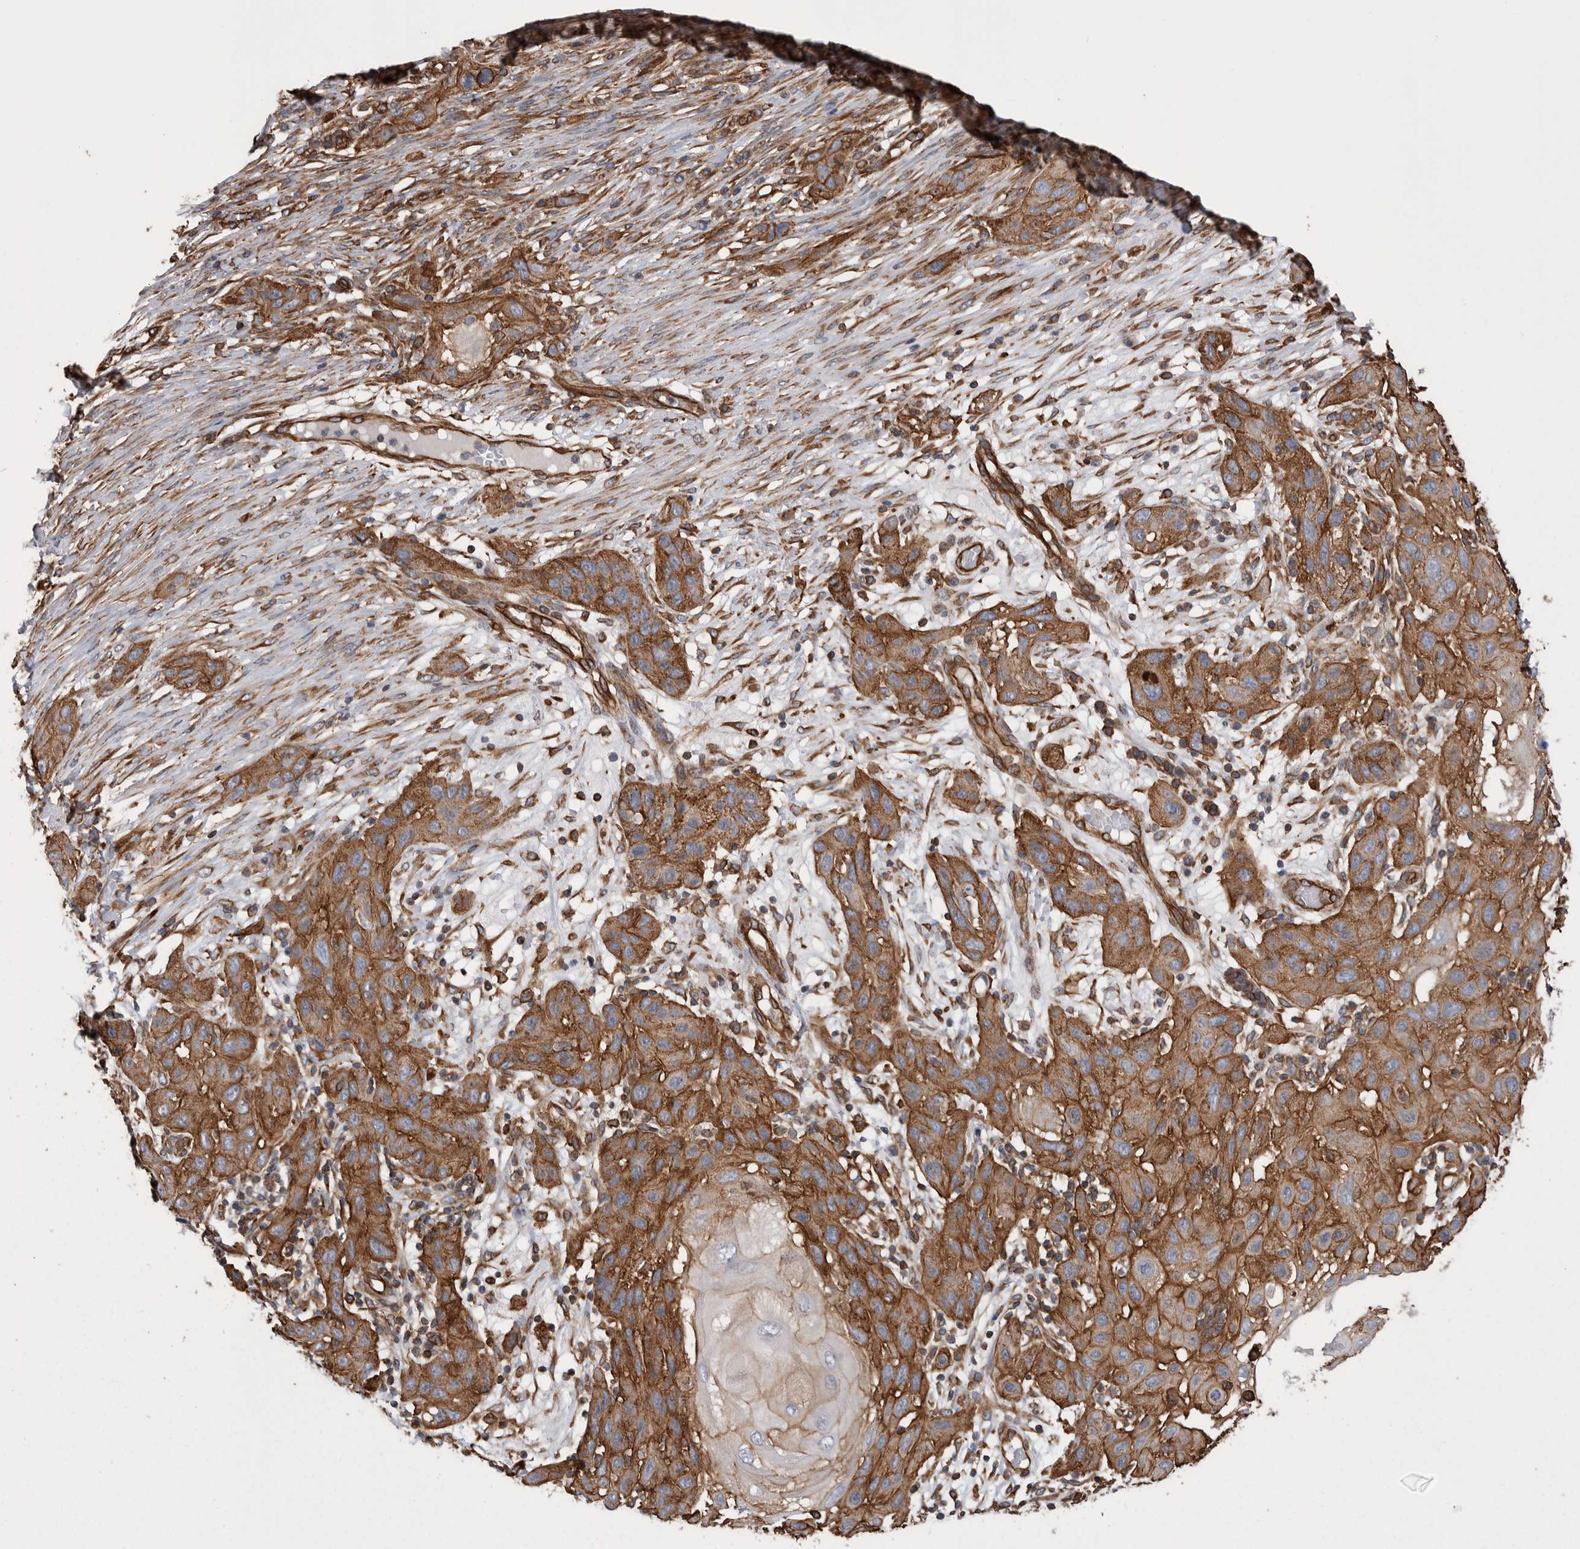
{"staining": {"intensity": "strong", "quantity": ">75%", "location": "cytoplasmic/membranous"}, "tissue": "skin cancer", "cell_type": "Tumor cells", "image_type": "cancer", "snomed": [{"axis": "morphology", "description": "Squamous cell carcinoma, NOS"}, {"axis": "topography", "description": "Skin"}], "caption": "About >75% of tumor cells in squamous cell carcinoma (skin) demonstrate strong cytoplasmic/membranous protein expression as visualized by brown immunohistochemical staining.", "gene": "KIF12", "patient": {"sex": "female", "age": 96}}